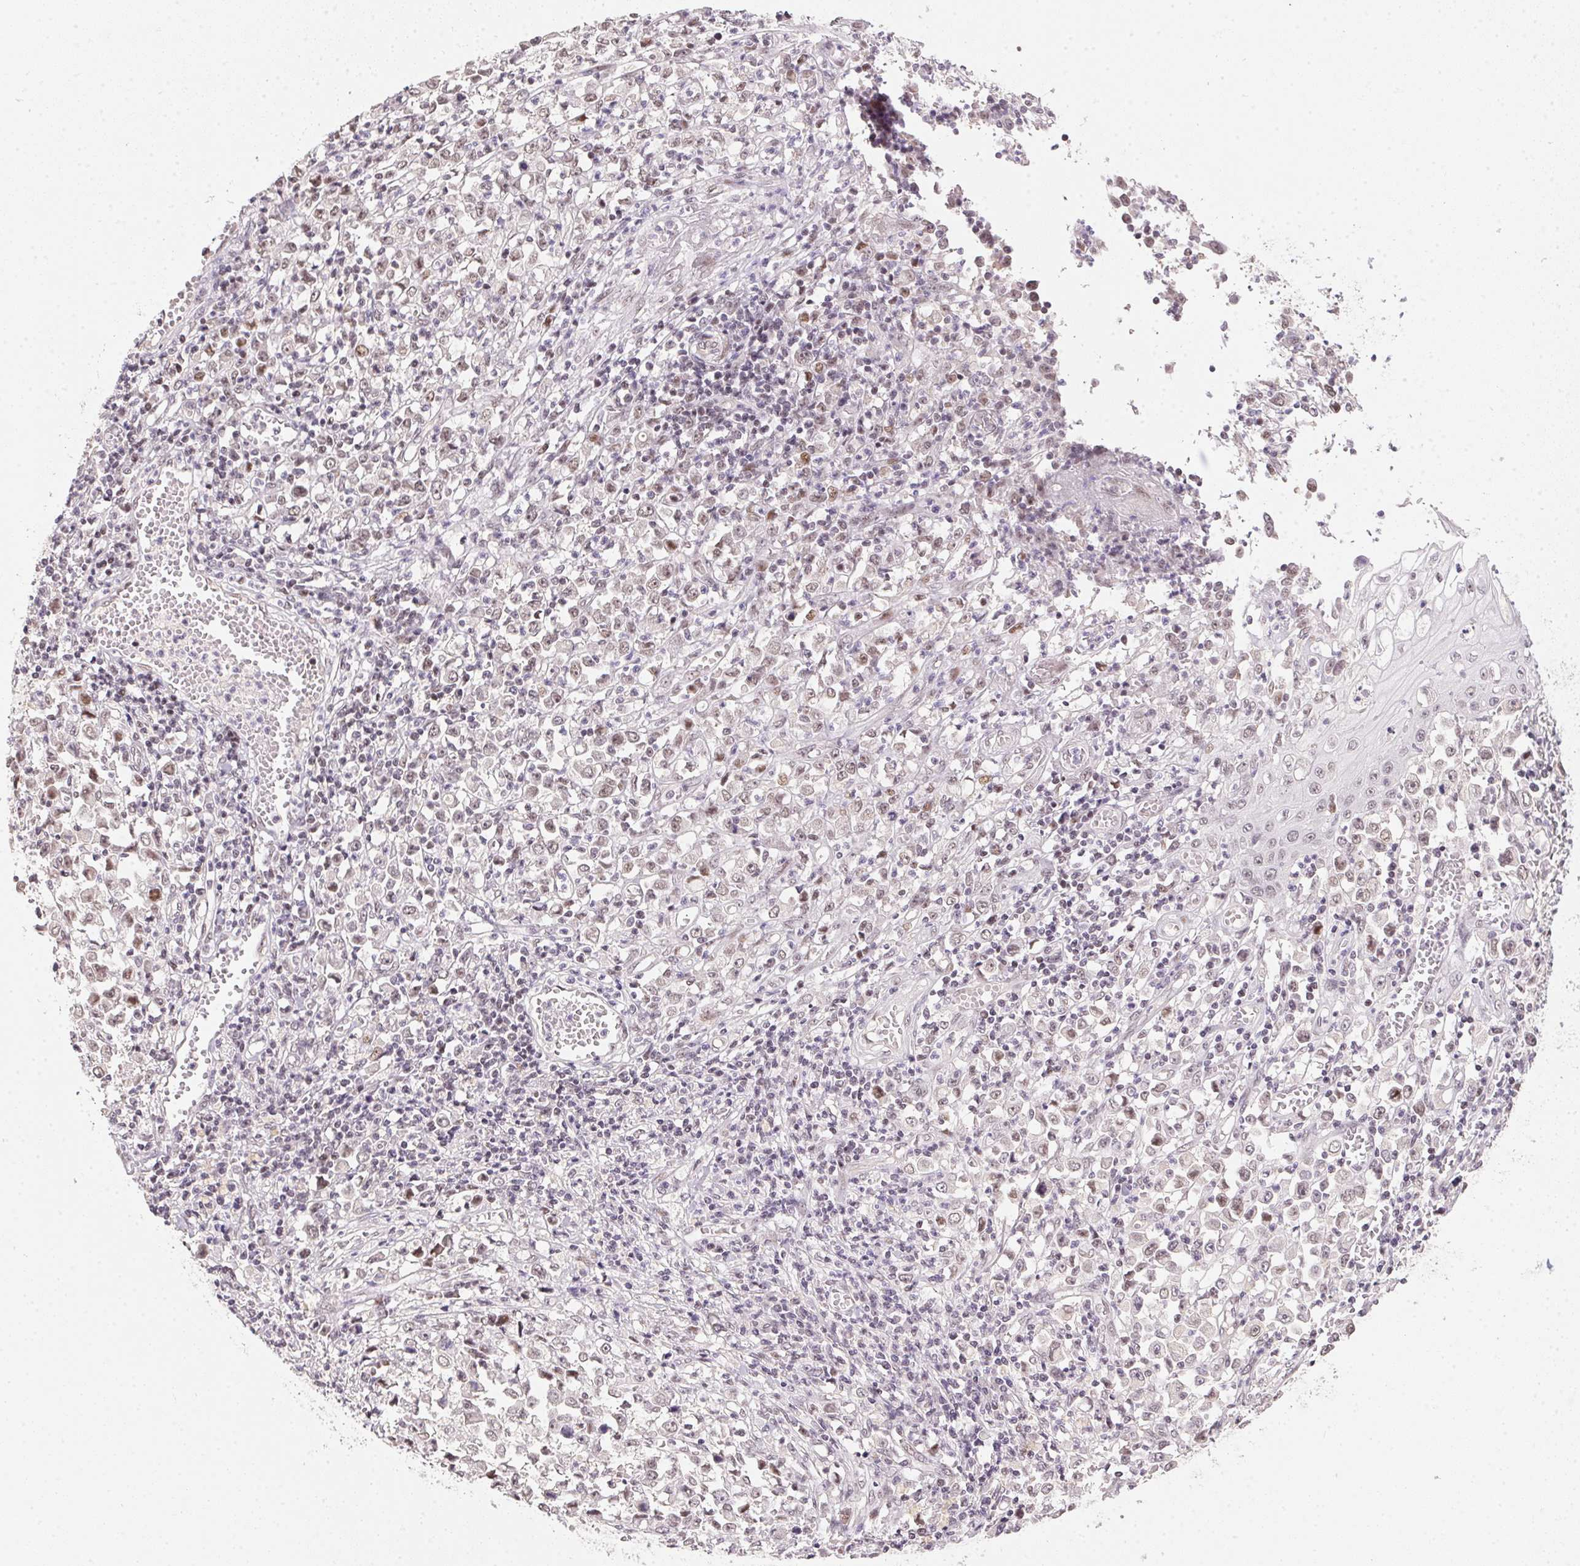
{"staining": {"intensity": "negative", "quantity": "none", "location": "none"}, "tissue": "stomach cancer", "cell_type": "Tumor cells", "image_type": "cancer", "snomed": [{"axis": "morphology", "description": "Adenocarcinoma, NOS"}, {"axis": "topography", "description": "Stomach, upper"}], "caption": "A high-resolution histopathology image shows IHC staining of stomach cancer (adenocarcinoma), which exhibits no significant expression in tumor cells.", "gene": "KDM4D", "patient": {"sex": "male", "age": 70}}